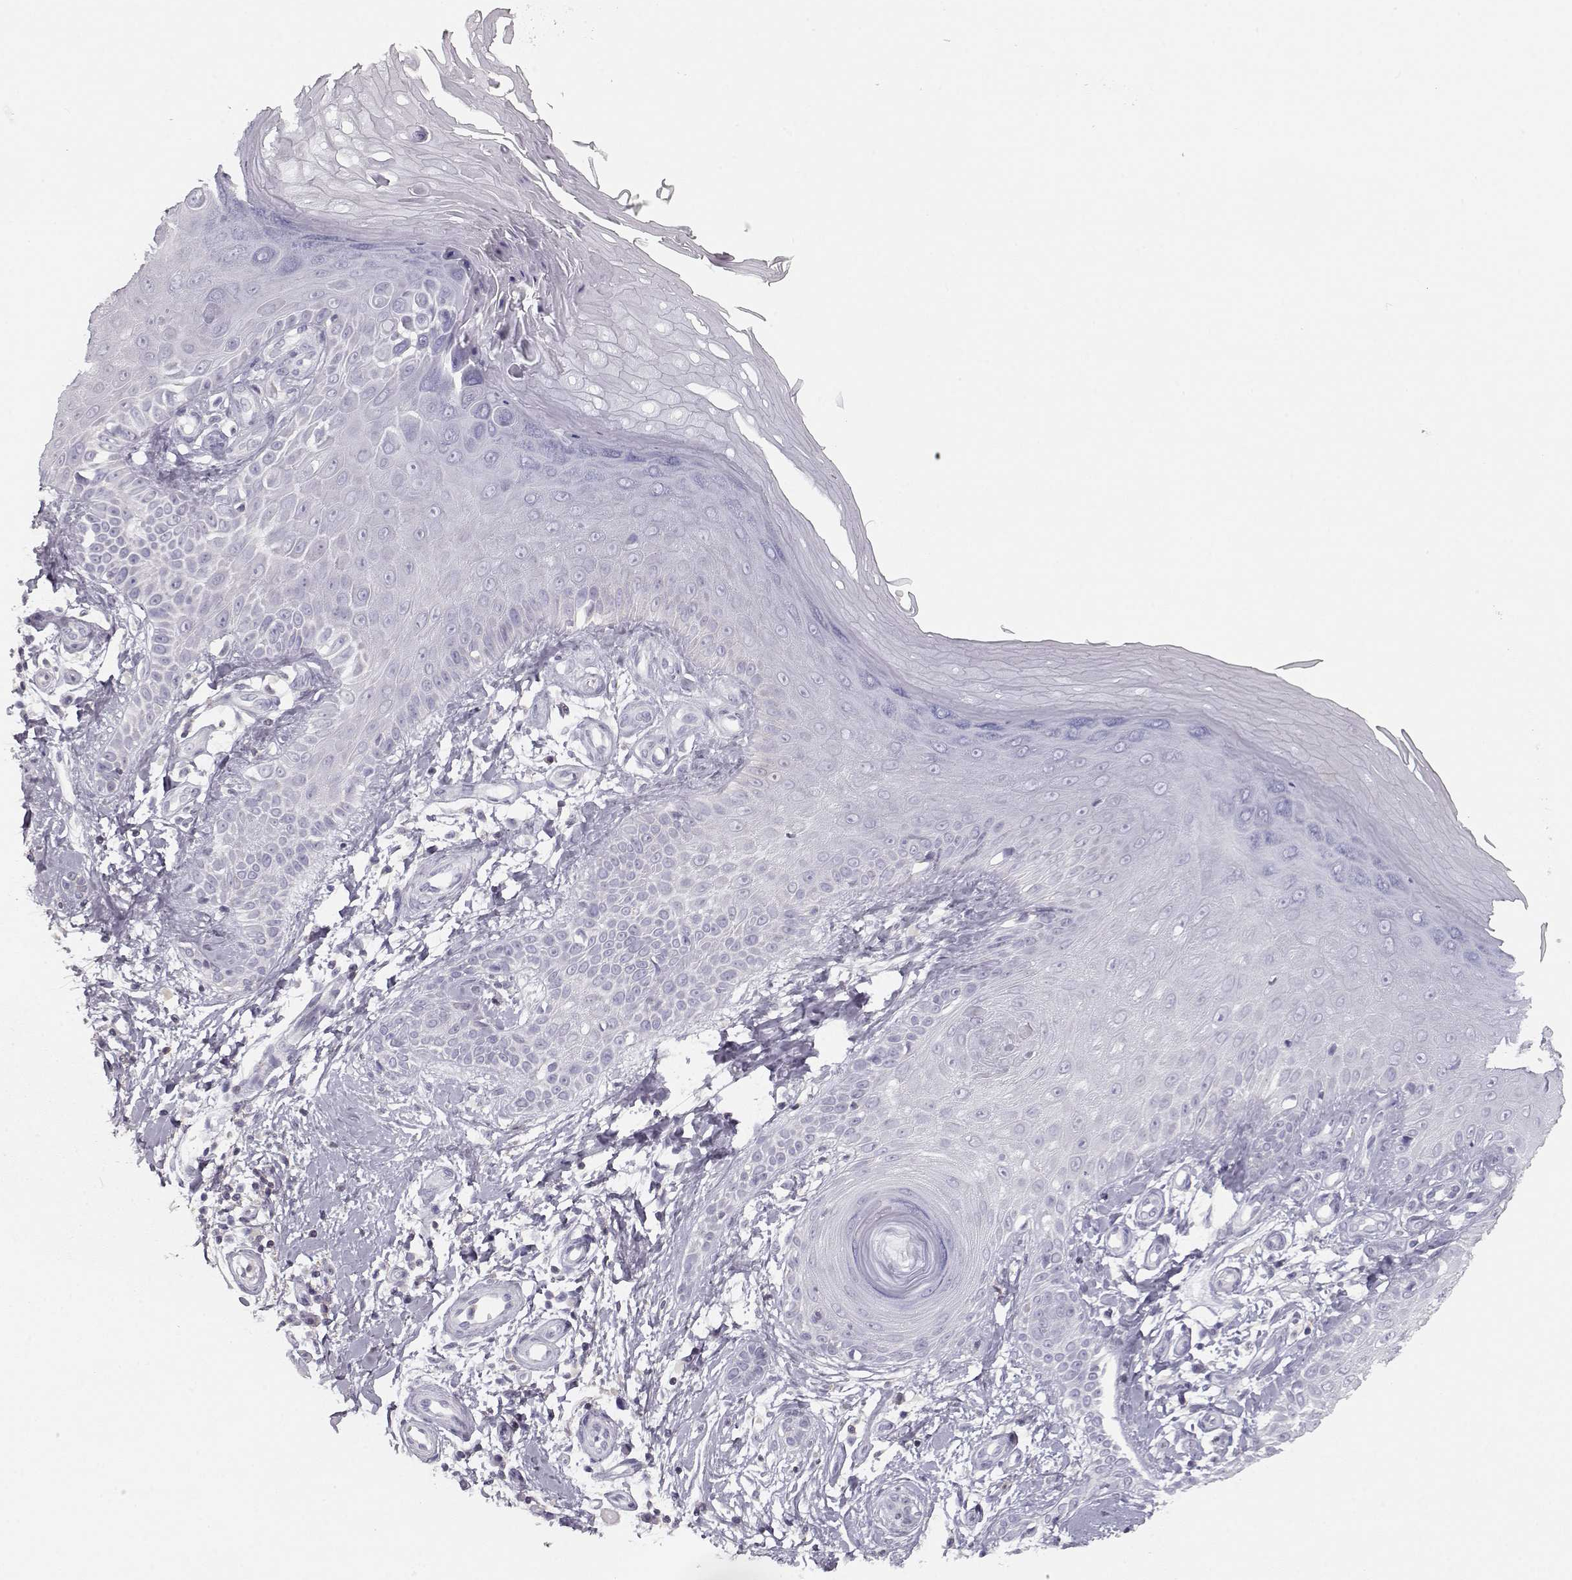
{"staining": {"intensity": "negative", "quantity": "none", "location": "none"}, "tissue": "skin", "cell_type": "Fibroblasts", "image_type": "normal", "snomed": [{"axis": "morphology", "description": "Normal tissue, NOS"}, {"axis": "morphology", "description": "Inflammation, NOS"}, {"axis": "morphology", "description": "Fibrosis, NOS"}, {"axis": "topography", "description": "Skin"}], "caption": "Immunohistochemical staining of unremarkable skin reveals no significant positivity in fibroblasts. Brightfield microscopy of immunohistochemistry stained with DAB (3,3'-diaminobenzidine) (brown) and hematoxylin (blue), captured at high magnification.", "gene": "FAM166A", "patient": {"sex": "male", "age": 71}}